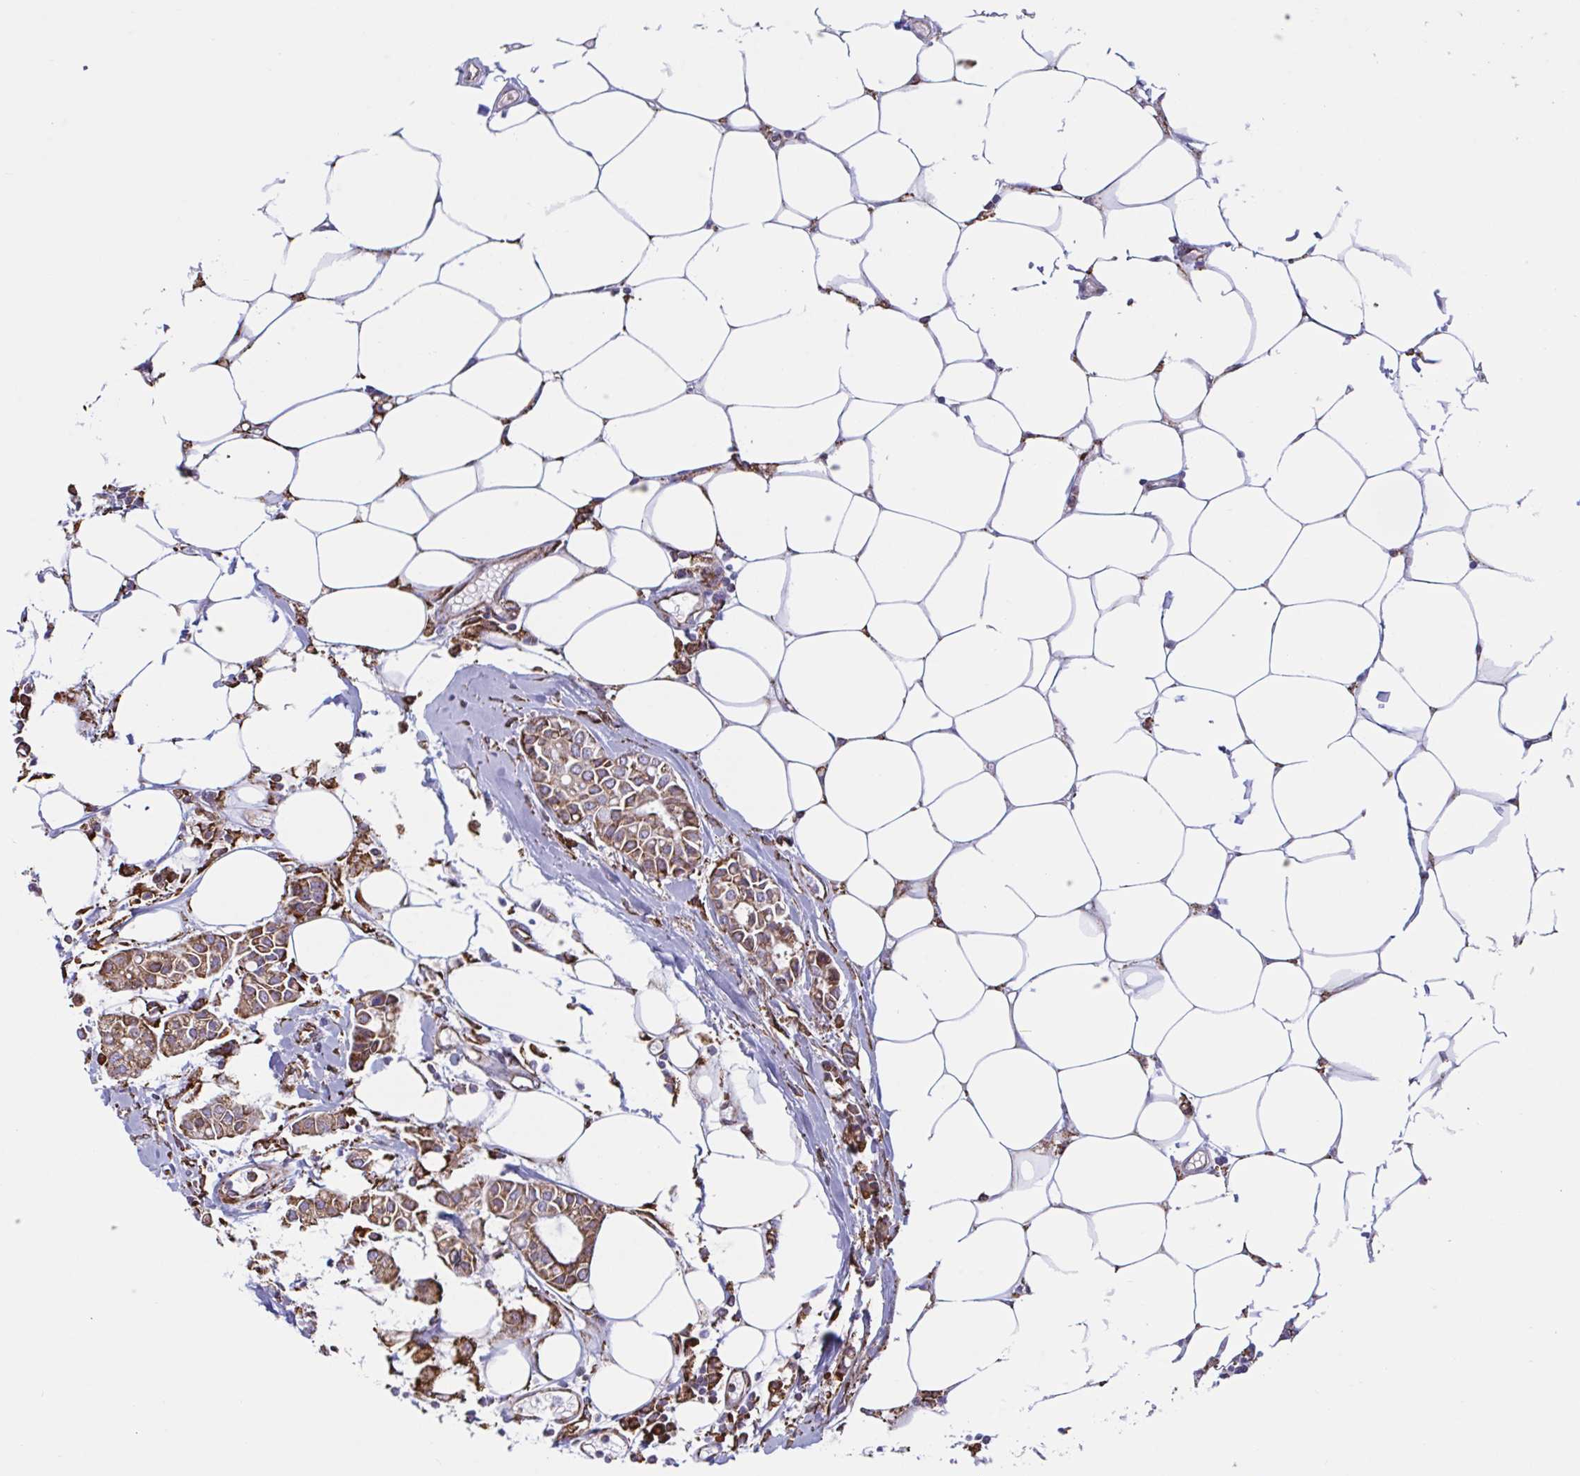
{"staining": {"intensity": "moderate", "quantity": ">75%", "location": "cytoplasmic/membranous"}, "tissue": "breast cancer", "cell_type": "Tumor cells", "image_type": "cancer", "snomed": [{"axis": "morphology", "description": "Duct carcinoma"}, {"axis": "topography", "description": "Breast"}], "caption": "A histopathology image showing moderate cytoplasmic/membranous positivity in approximately >75% of tumor cells in intraductal carcinoma (breast), as visualized by brown immunohistochemical staining.", "gene": "PEAK3", "patient": {"sex": "female", "age": 84}}